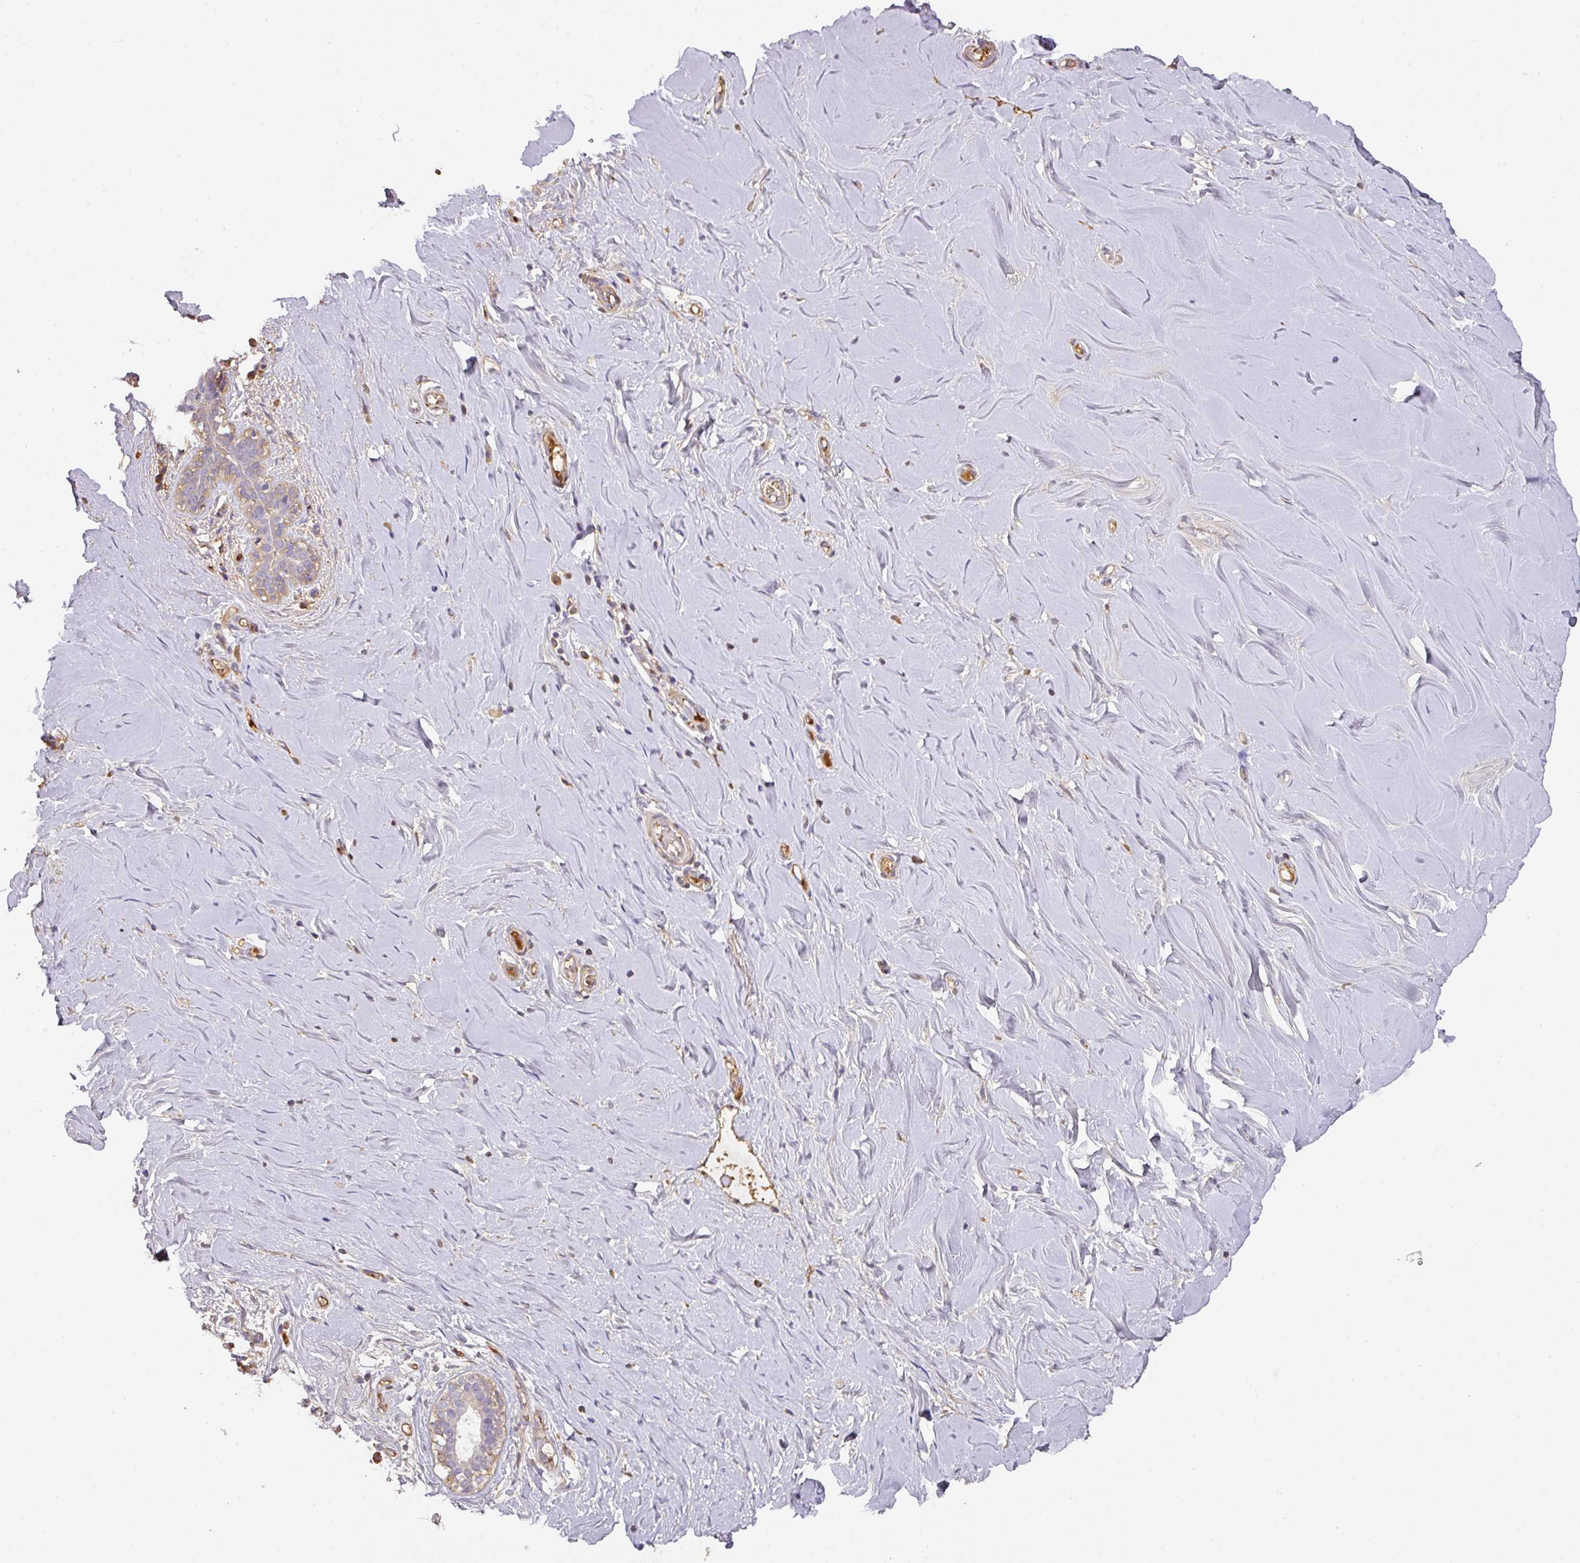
{"staining": {"intensity": "negative", "quantity": "none", "location": "none"}, "tissue": "breast", "cell_type": "Adipocytes", "image_type": "normal", "snomed": [{"axis": "morphology", "description": "Normal tissue, NOS"}, {"axis": "topography", "description": "Breast"}], "caption": "A micrograph of breast stained for a protein reveals no brown staining in adipocytes. (DAB (3,3'-diaminobenzidine) immunohistochemistry (IHC) visualized using brightfield microscopy, high magnification).", "gene": "CCZ1B", "patient": {"sex": "female", "age": 27}}